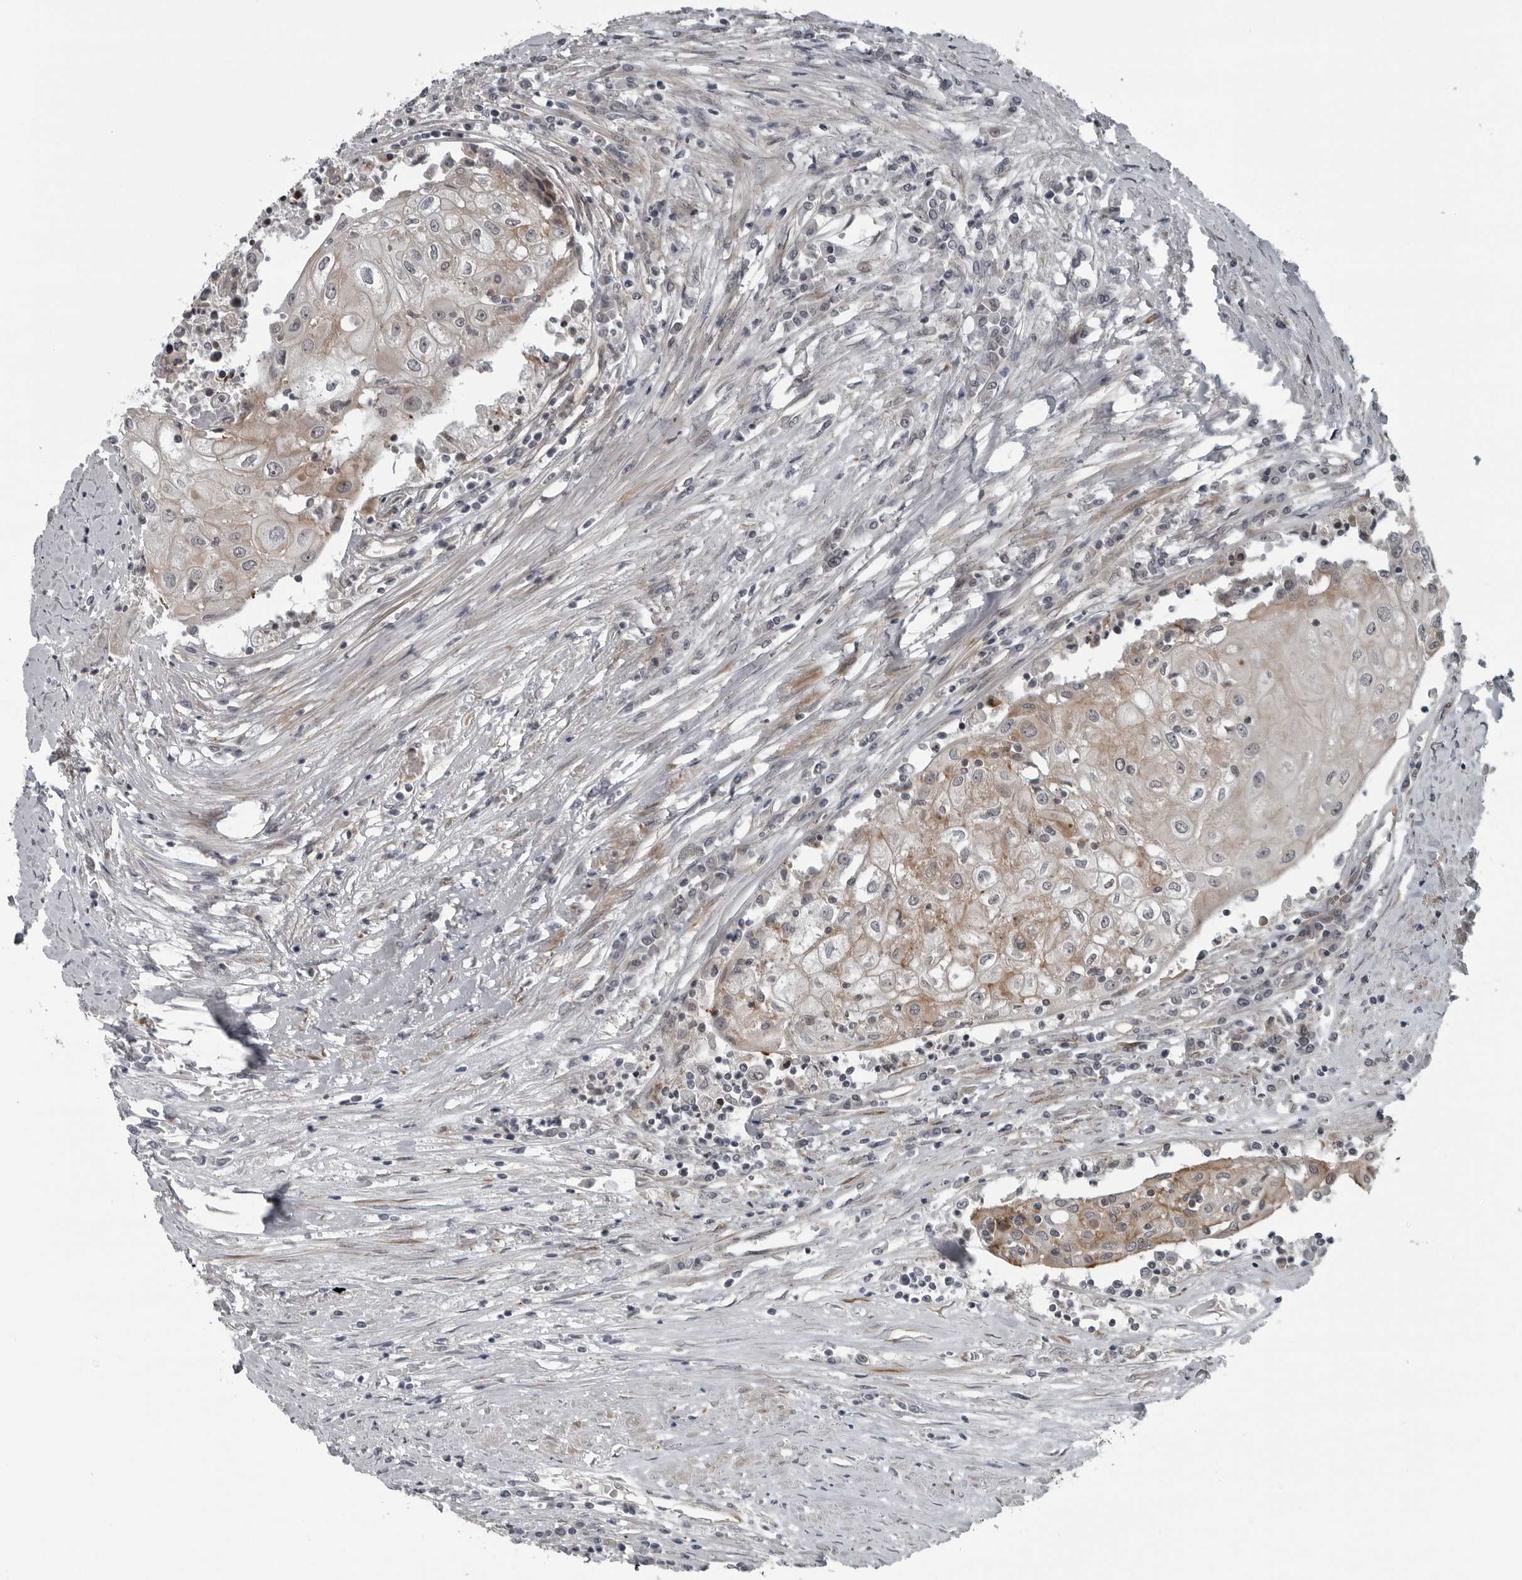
{"staining": {"intensity": "weak", "quantity": "25%-75%", "location": "cytoplasmic/membranous"}, "tissue": "urothelial cancer", "cell_type": "Tumor cells", "image_type": "cancer", "snomed": [{"axis": "morphology", "description": "Urothelial carcinoma, High grade"}, {"axis": "topography", "description": "Urinary bladder"}], "caption": "Immunohistochemical staining of human urothelial cancer exhibits weak cytoplasmic/membranous protein staining in about 25%-75% of tumor cells.", "gene": "FAM102B", "patient": {"sex": "female", "age": 85}}